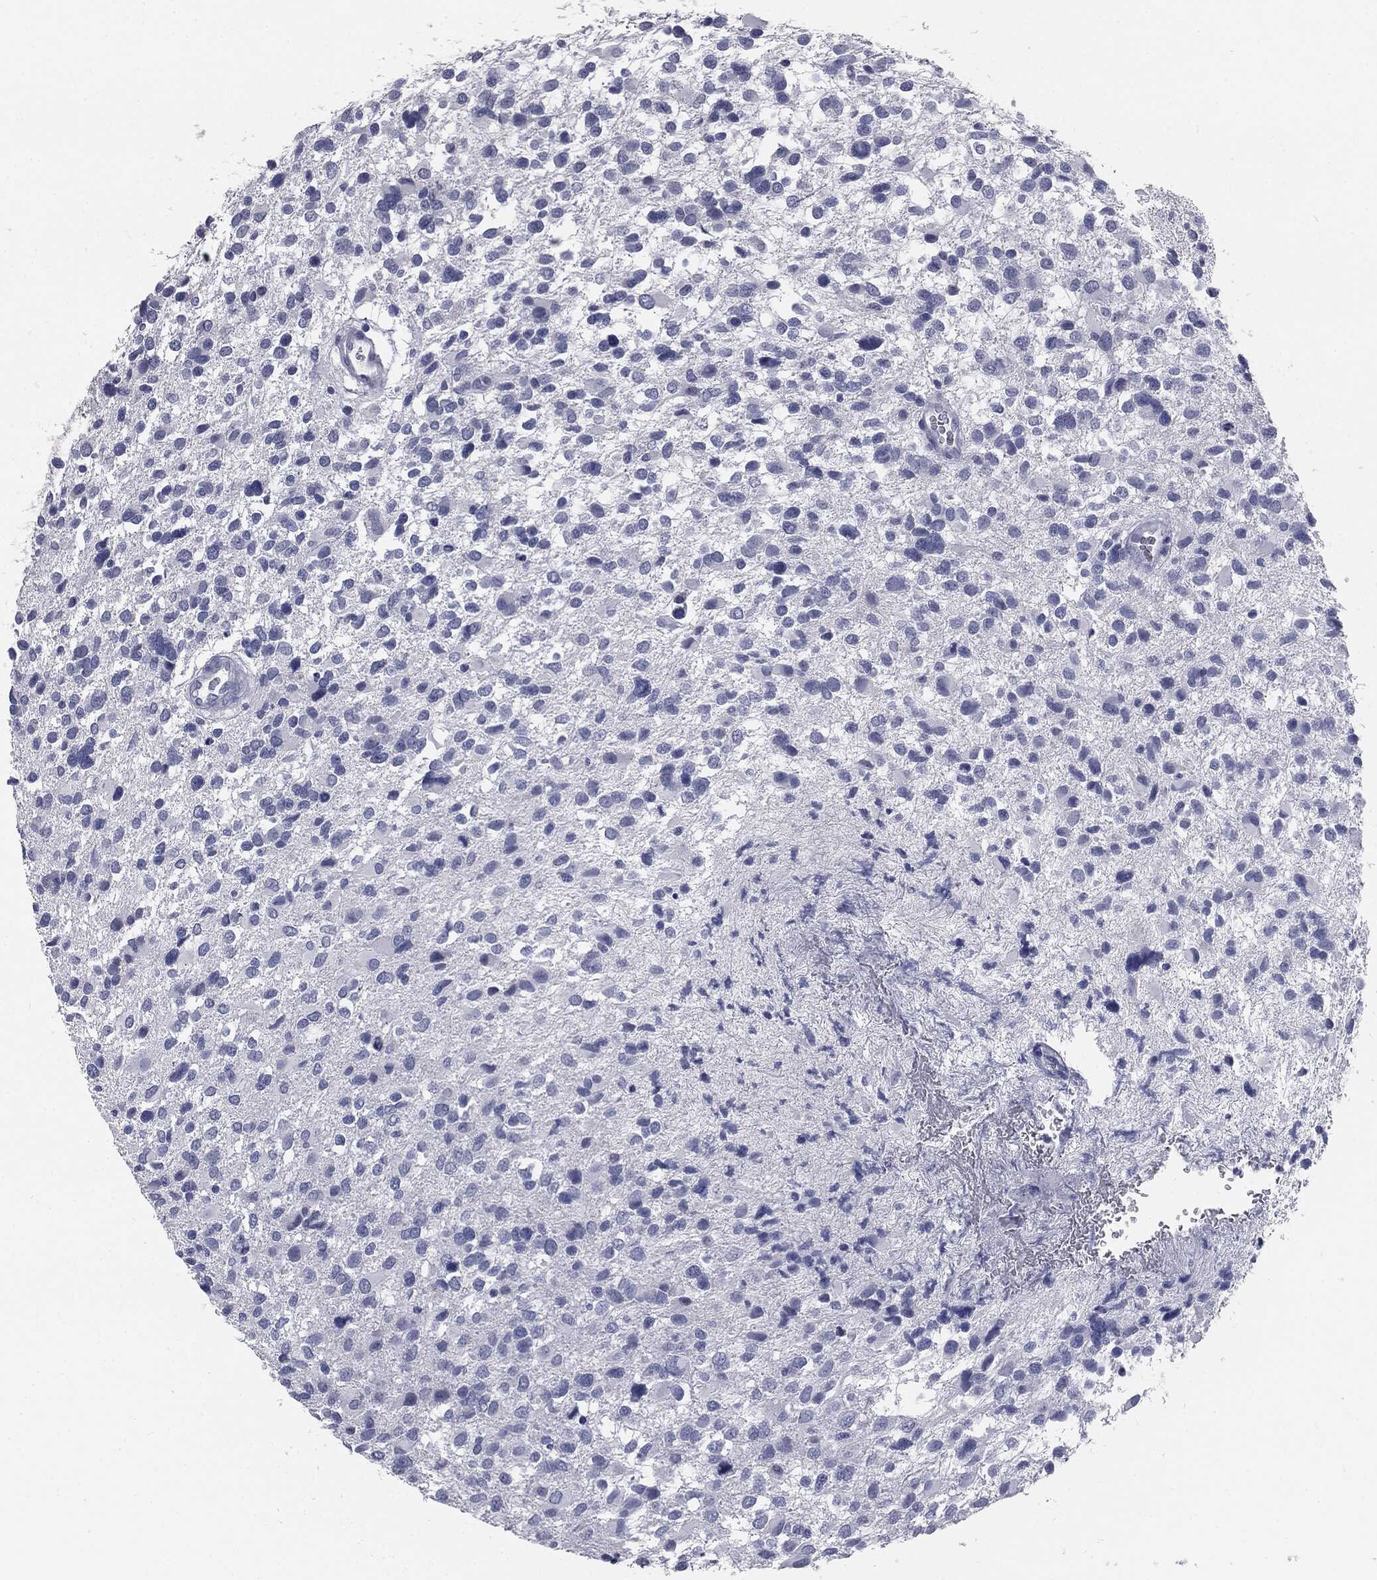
{"staining": {"intensity": "negative", "quantity": "none", "location": "none"}, "tissue": "glioma", "cell_type": "Tumor cells", "image_type": "cancer", "snomed": [{"axis": "morphology", "description": "Glioma, malignant, Low grade"}, {"axis": "topography", "description": "Brain"}], "caption": "There is no significant positivity in tumor cells of malignant glioma (low-grade).", "gene": "MUC5AC", "patient": {"sex": "female", "age": 32}}